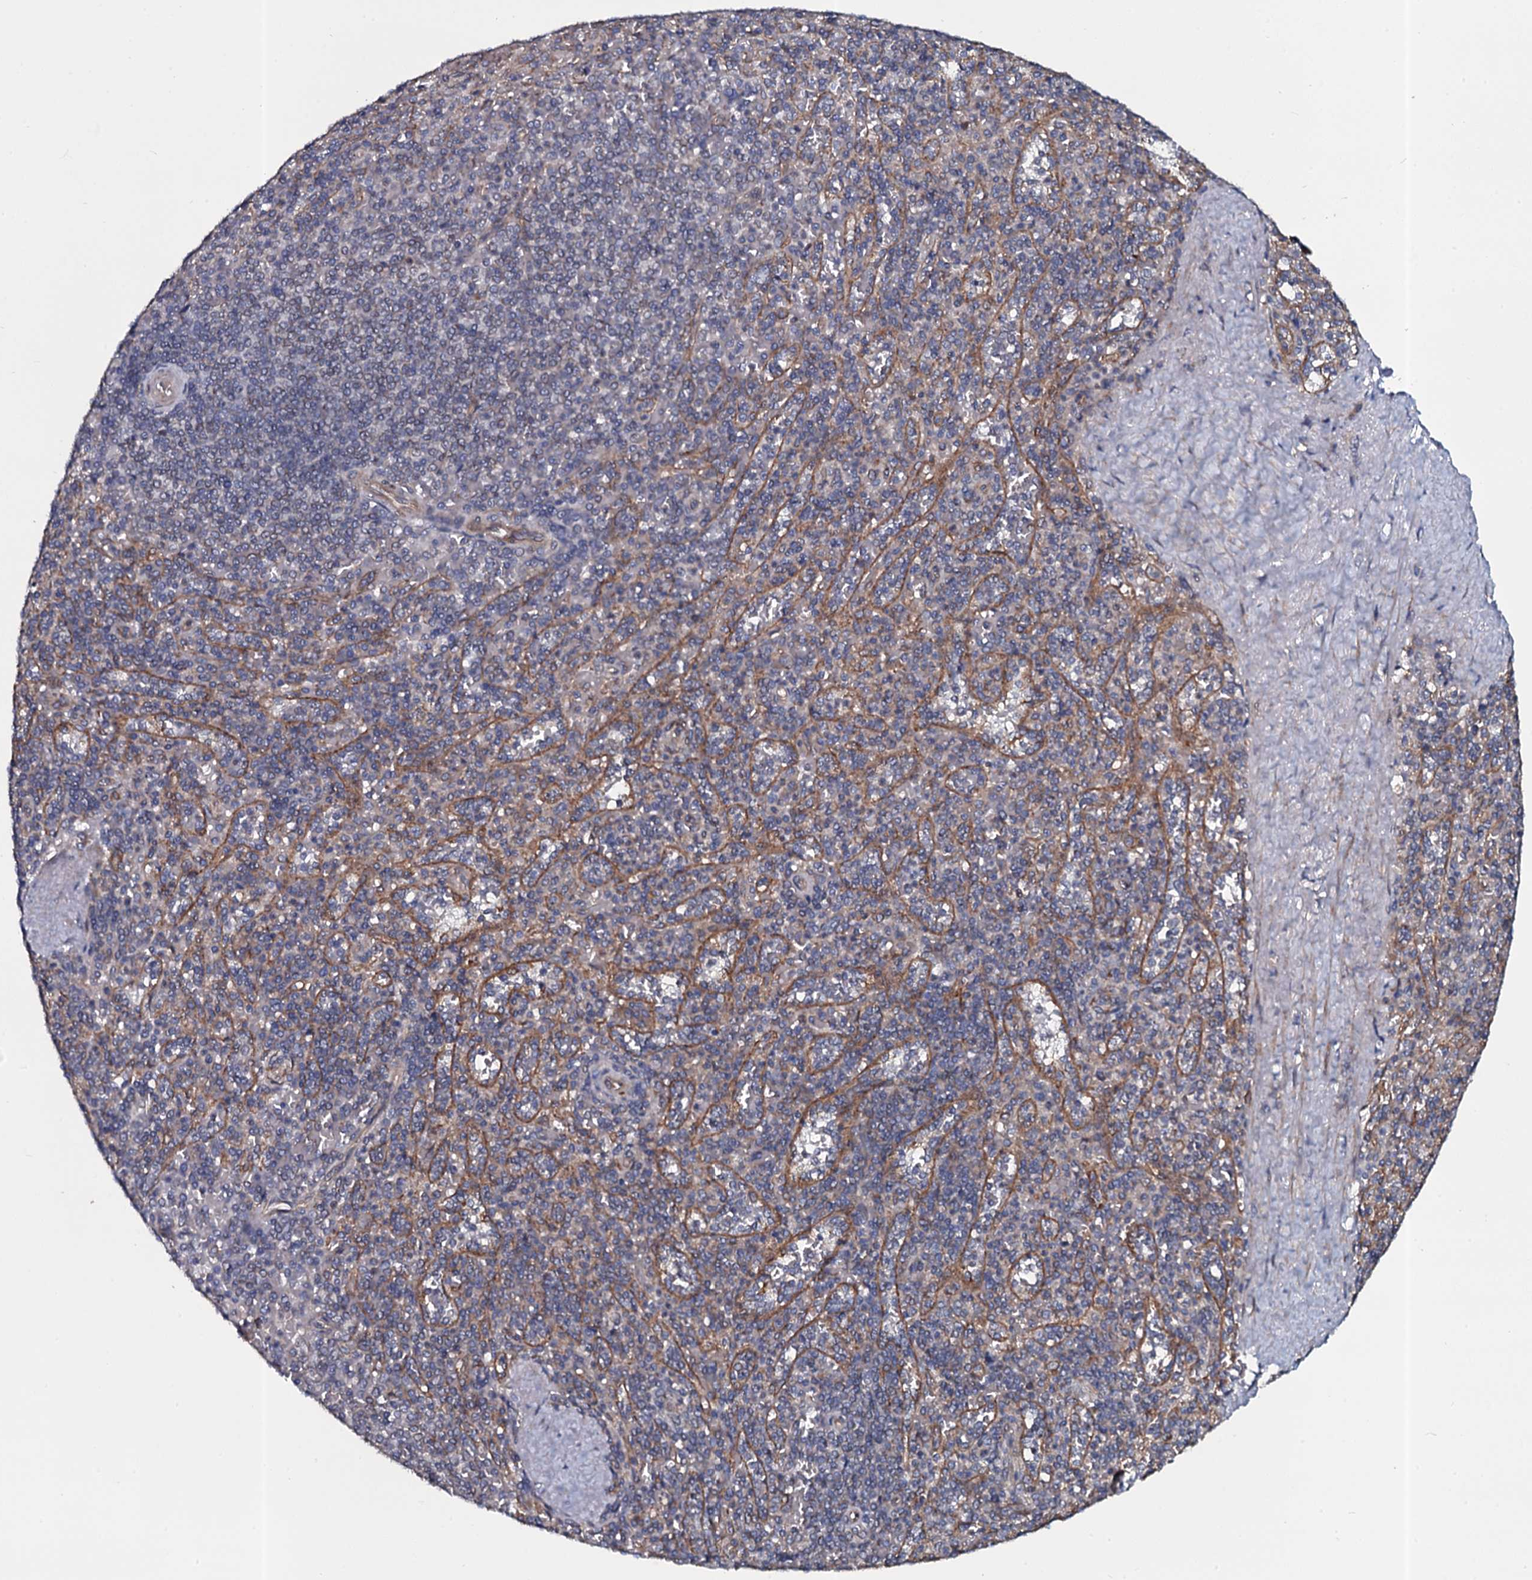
{"staining": {"intensity": "negative", "quantity": "none", "location": "none"}, "tissue": "spleen", "cell_type": "Cells in red pulp", "image_type": "normal", "snomed": [{"axis": "morphology", "description": "Normal tissue, NOS"}, {"axis": "topography", "description": "Spleen"}], "caption": "DAB immunohistochemical staining of normal spleen displays no significant positivity in cells in red pulp.", "gene": "TMEM151A", "patient": {"sex": "male", "age": 82}}